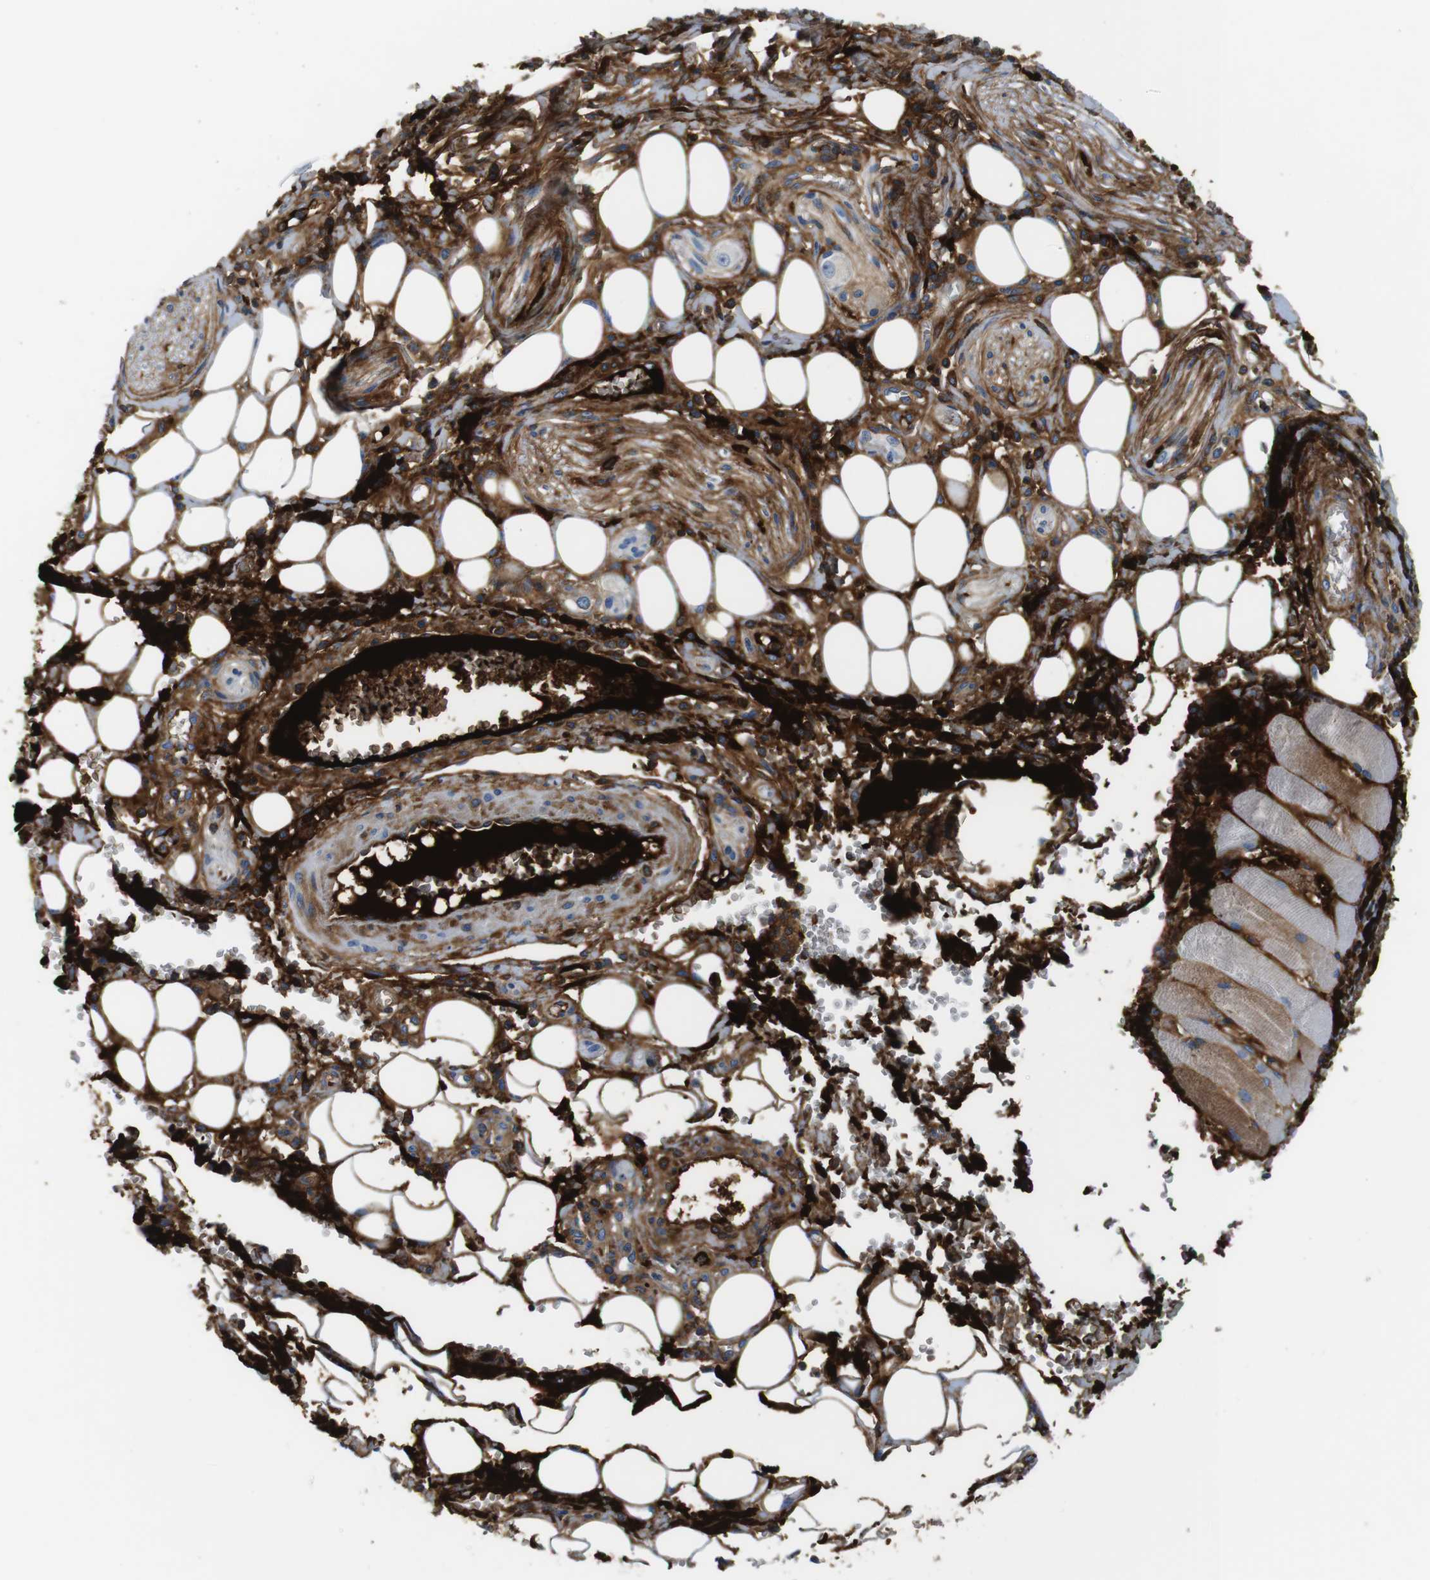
{"staining": {"intensity": "negative", "quantity": "none", "location": "none"}, "tissue": "adipose tissue", "cell_type": "Adipocytes", "image_type": "normal", "snomed": [{"axis": "morphology", "description": "Squamous cell carcinoma, NOS"}, {"axis": "topography", "description": "Oral tissue"}, {"axis": "topography", "description": "Head-Neck"}], "caption": "This is an immunohistochemistry (IHC) image of unremarkable human adipose tissue. There is no positivity in adipocytes.", "gene": "IGHD", "patient": {"sex": "female", "age": 50}}